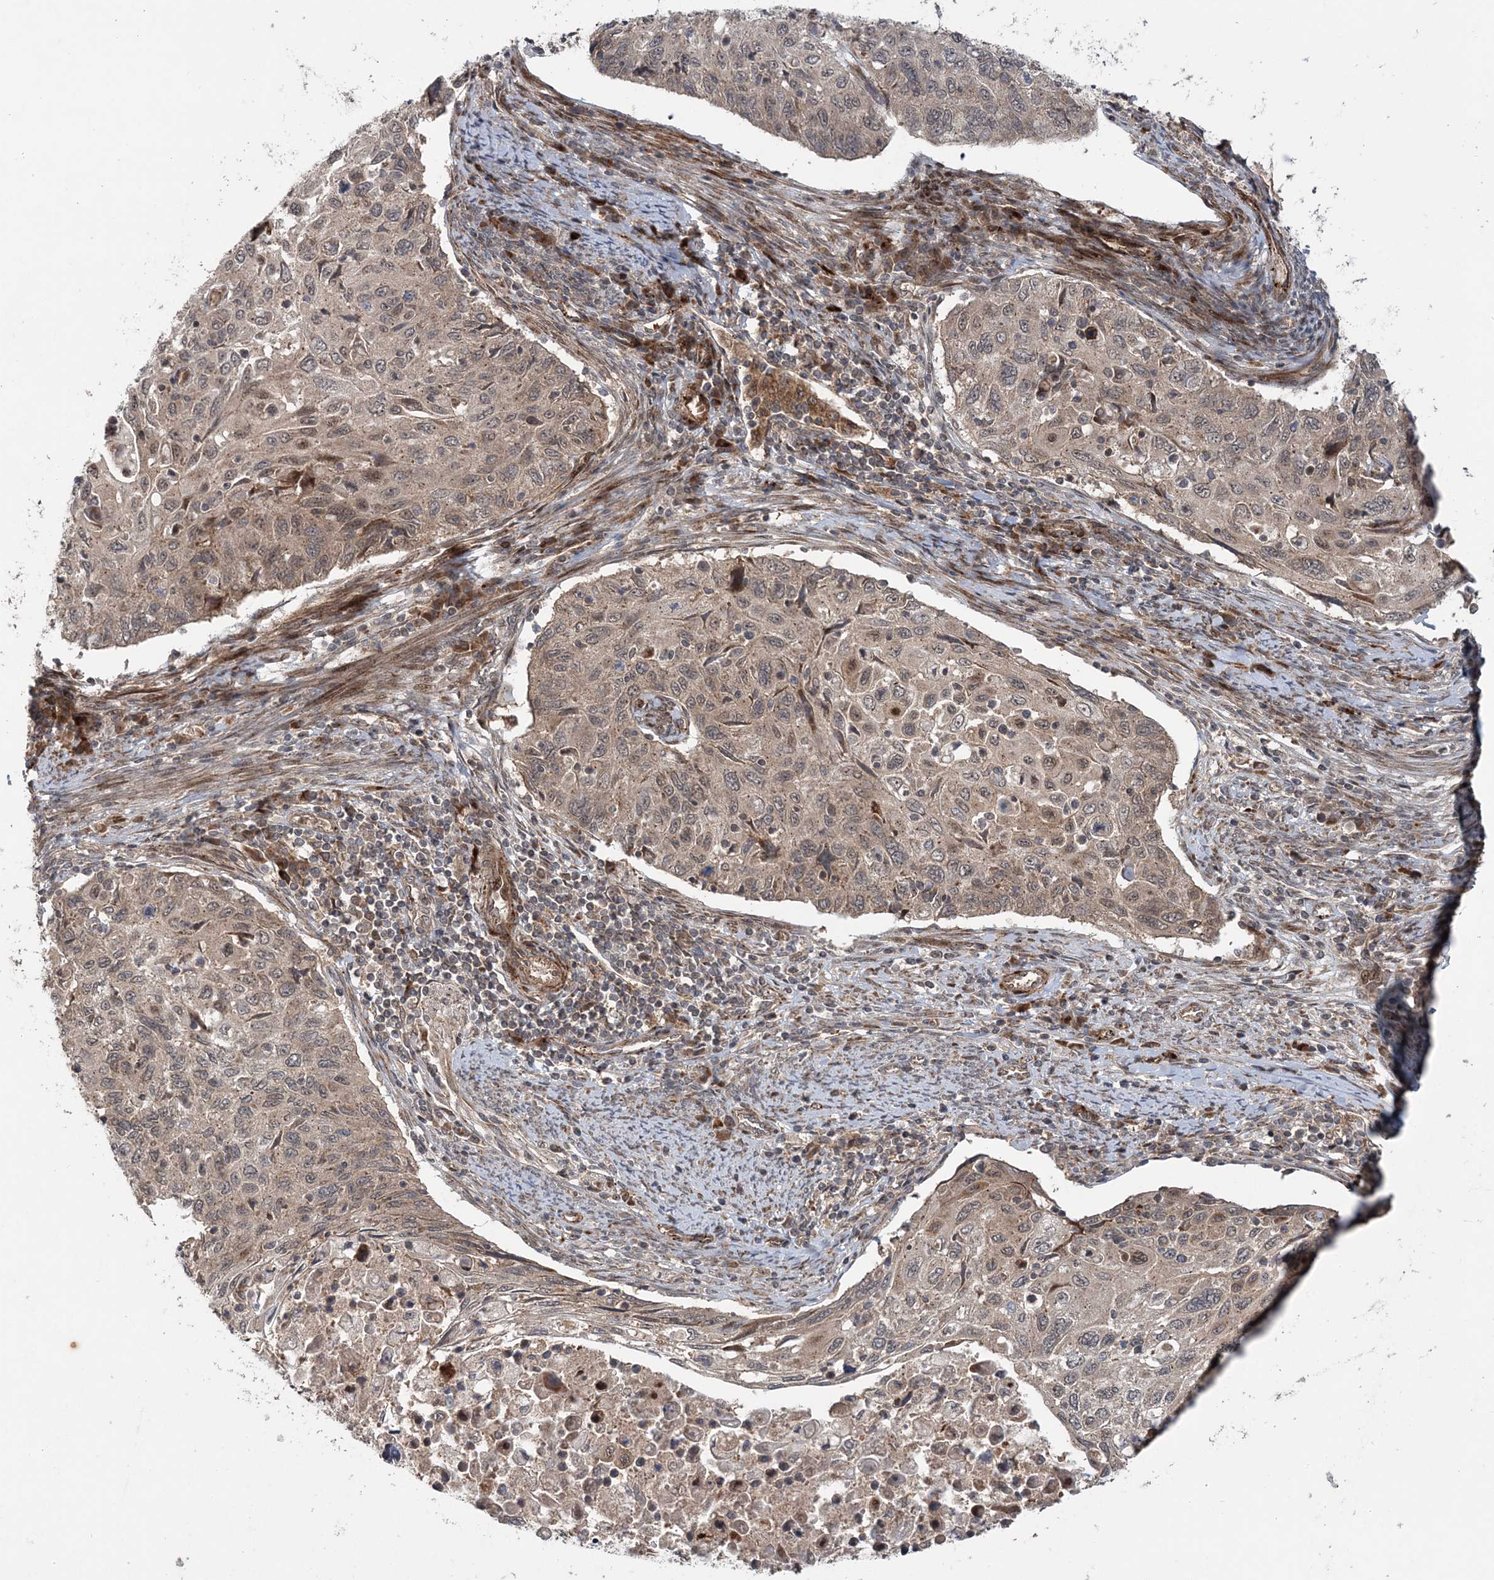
{"staining": {"intensity": "weak", "quantity": ">75%", "location": "cytoplasmic/membranous,nuclear"}, "tissue": "cervical cancer", "cell_type": "Tumor cells", "image_type": "cancer", "snomed": [{"axis": "morphology", "description": "Squamous cell carcinoma, NOS"}, {"axis": "topography", "description": "Cervix"}], "caption": "This is a micrograph of immunohistochemistry staining of cervical cancer, which shows weak expression in the cytoplasmic/membranous and nuclear of tumor cells.", "gene": "UBTD2", "patient": {"sex": "female", "age": 70}}